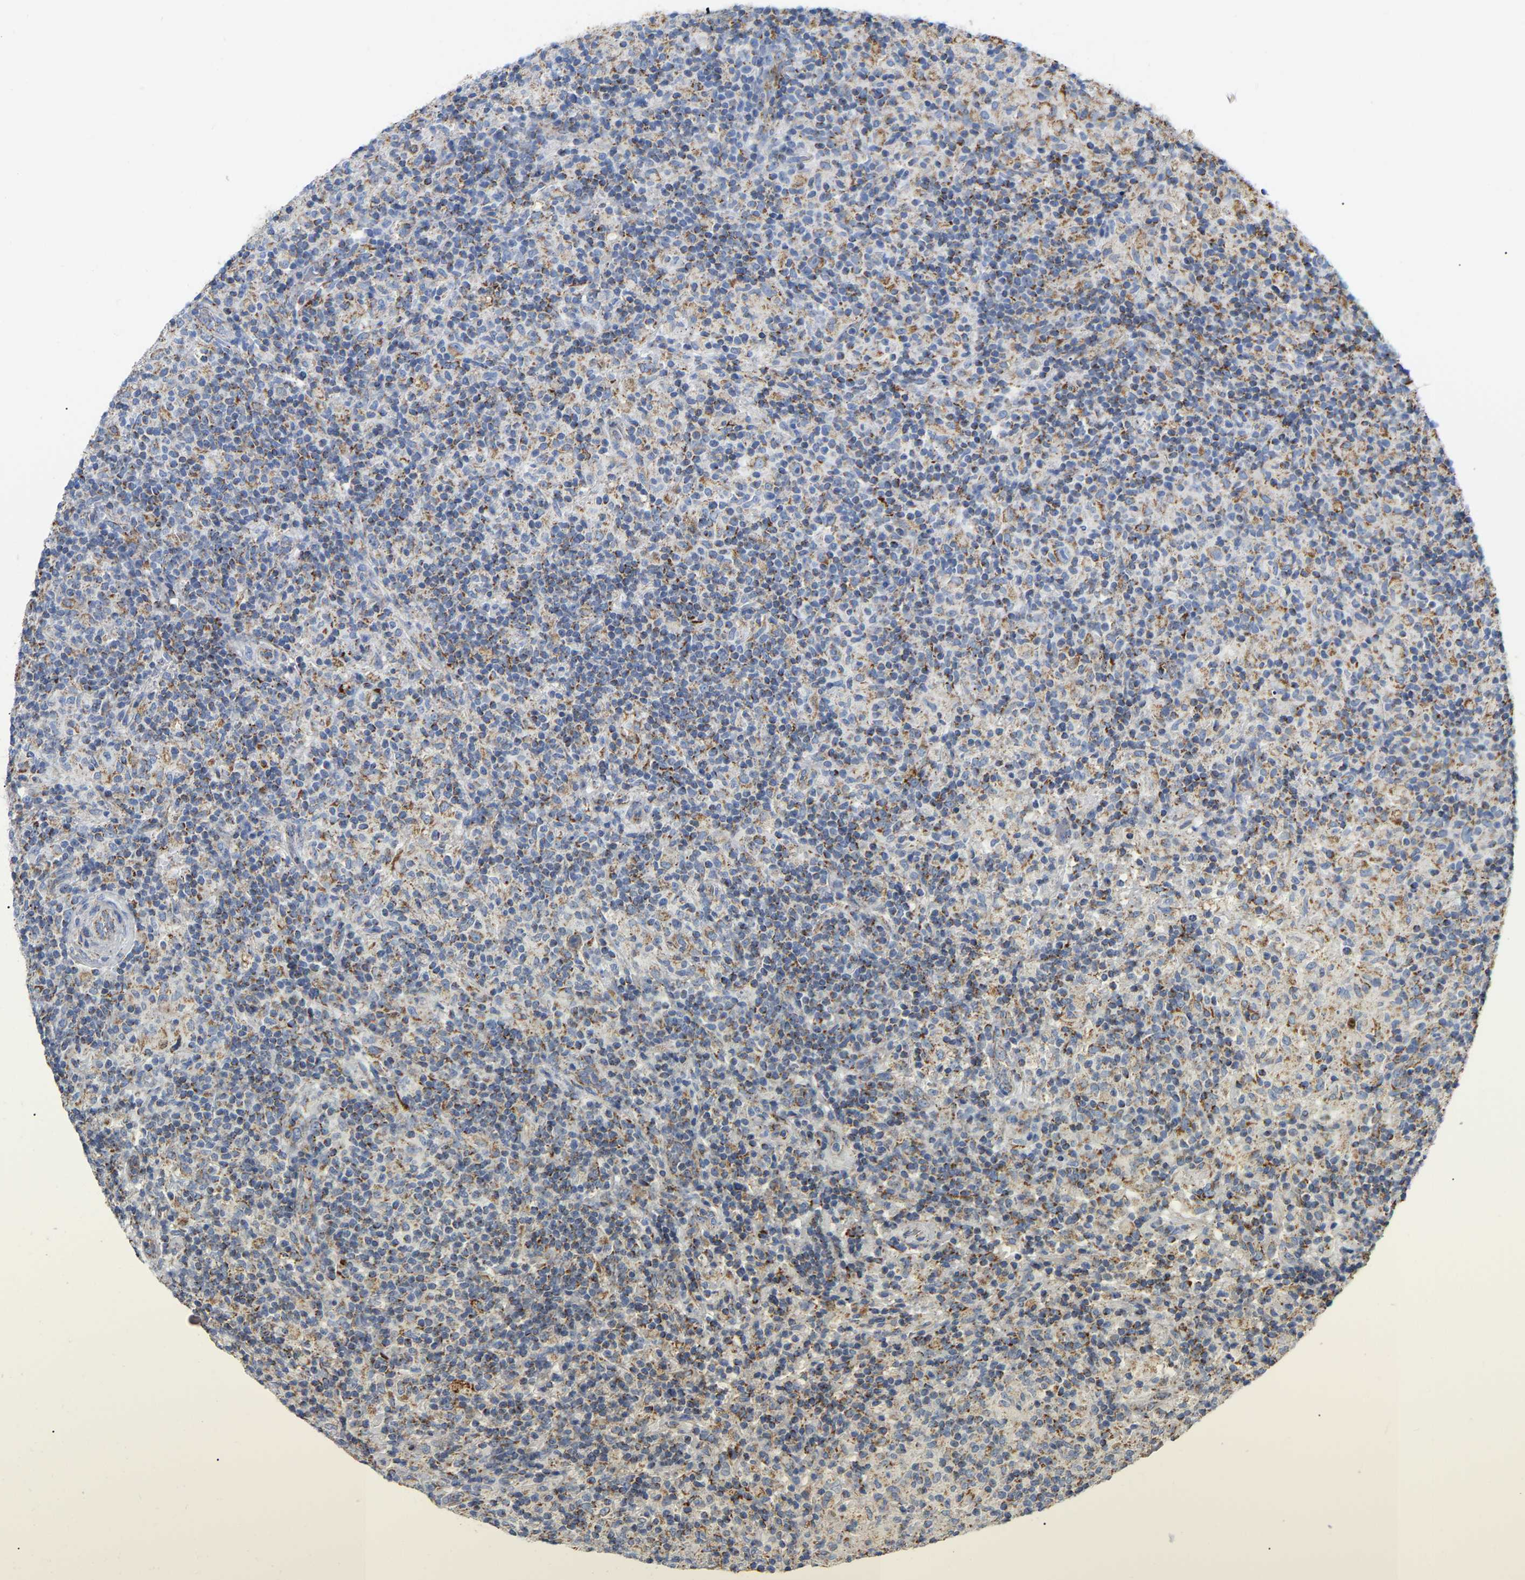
{"staining": {"intensity": "moderate", "quantity": ">75%", "location": "cytoplasmic/membranous"}, "tissue": "lymphoma", "cell_type": "Tumor cells", "image_type": "cancer", "snomed": [{"axis": "morphology", "description": "Hodgkin's disease, NOS"}, {"axis": "topography", "description": "Lymph node"}], "caption": "Protein expression analysis of Hodgkin's disease exhibits moderate cytoplasmic/membranous expression in approximately >75% of tumor cells. The protein is stained brown, and the nuclei are stained in blue (DAB (3,3'-diaminobenzidine) IHC with brightfield microscopy, high magnification).", "gene": "HIBADH", "patient": {"sex": "male", "age": 70}}